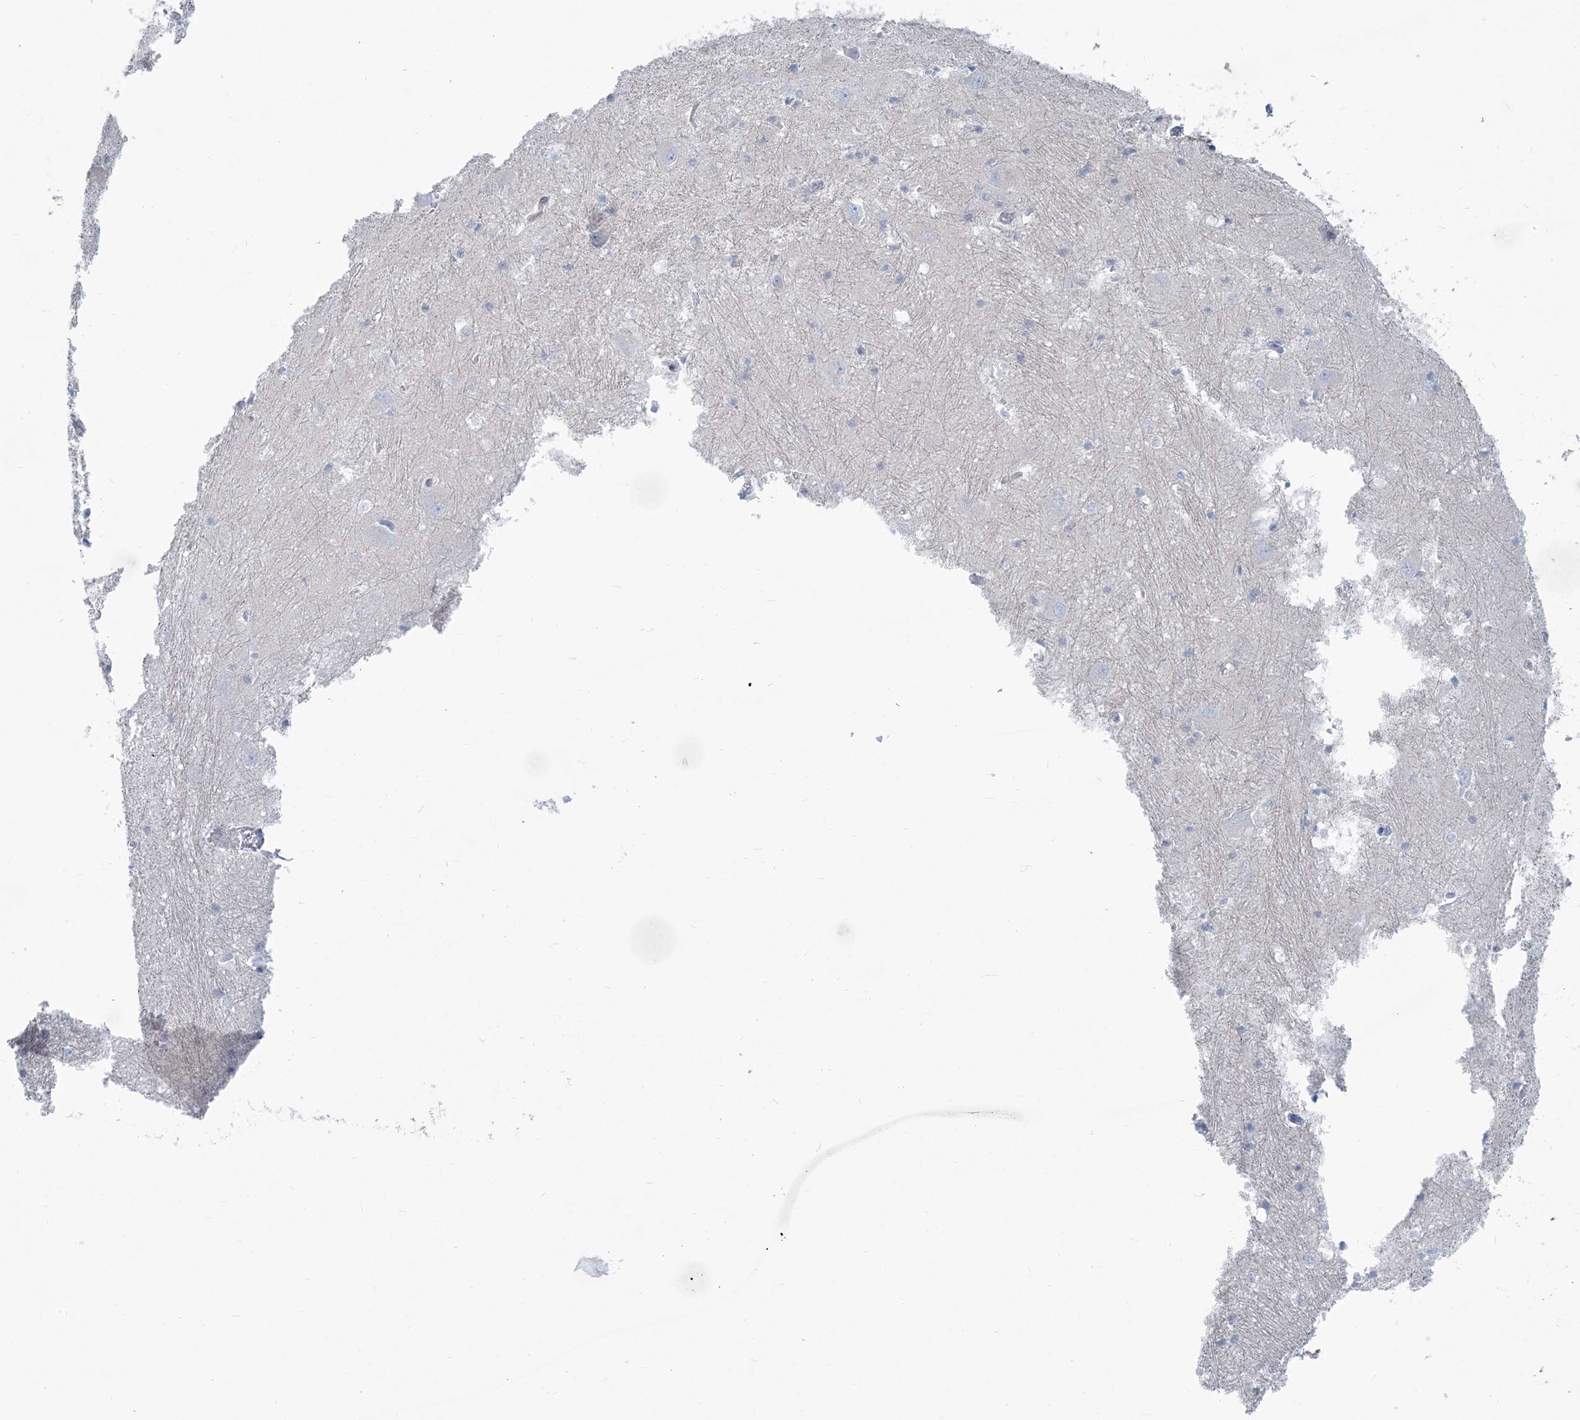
{"staining": {"intensity": "negative", "quantity": "none", "location": "none"}, "tissue": "caudate", "cell_type": "Glial cells", "image_type": "normal", "snomed": [{"axis": "morphology", "description": "Normal tissue, NOS"}, {"axis": "topography", "description": "Lateral ventricle wall"}], "caption": "This micrograph is of normal caudate stained with immunohistochemistry (IHC) to label a protein in brown with the nuclei are counter-stained blue. There is no positivity in glial cells.", "gene": "MOXD1", "patient": {"sex": "male", "age": 37}}